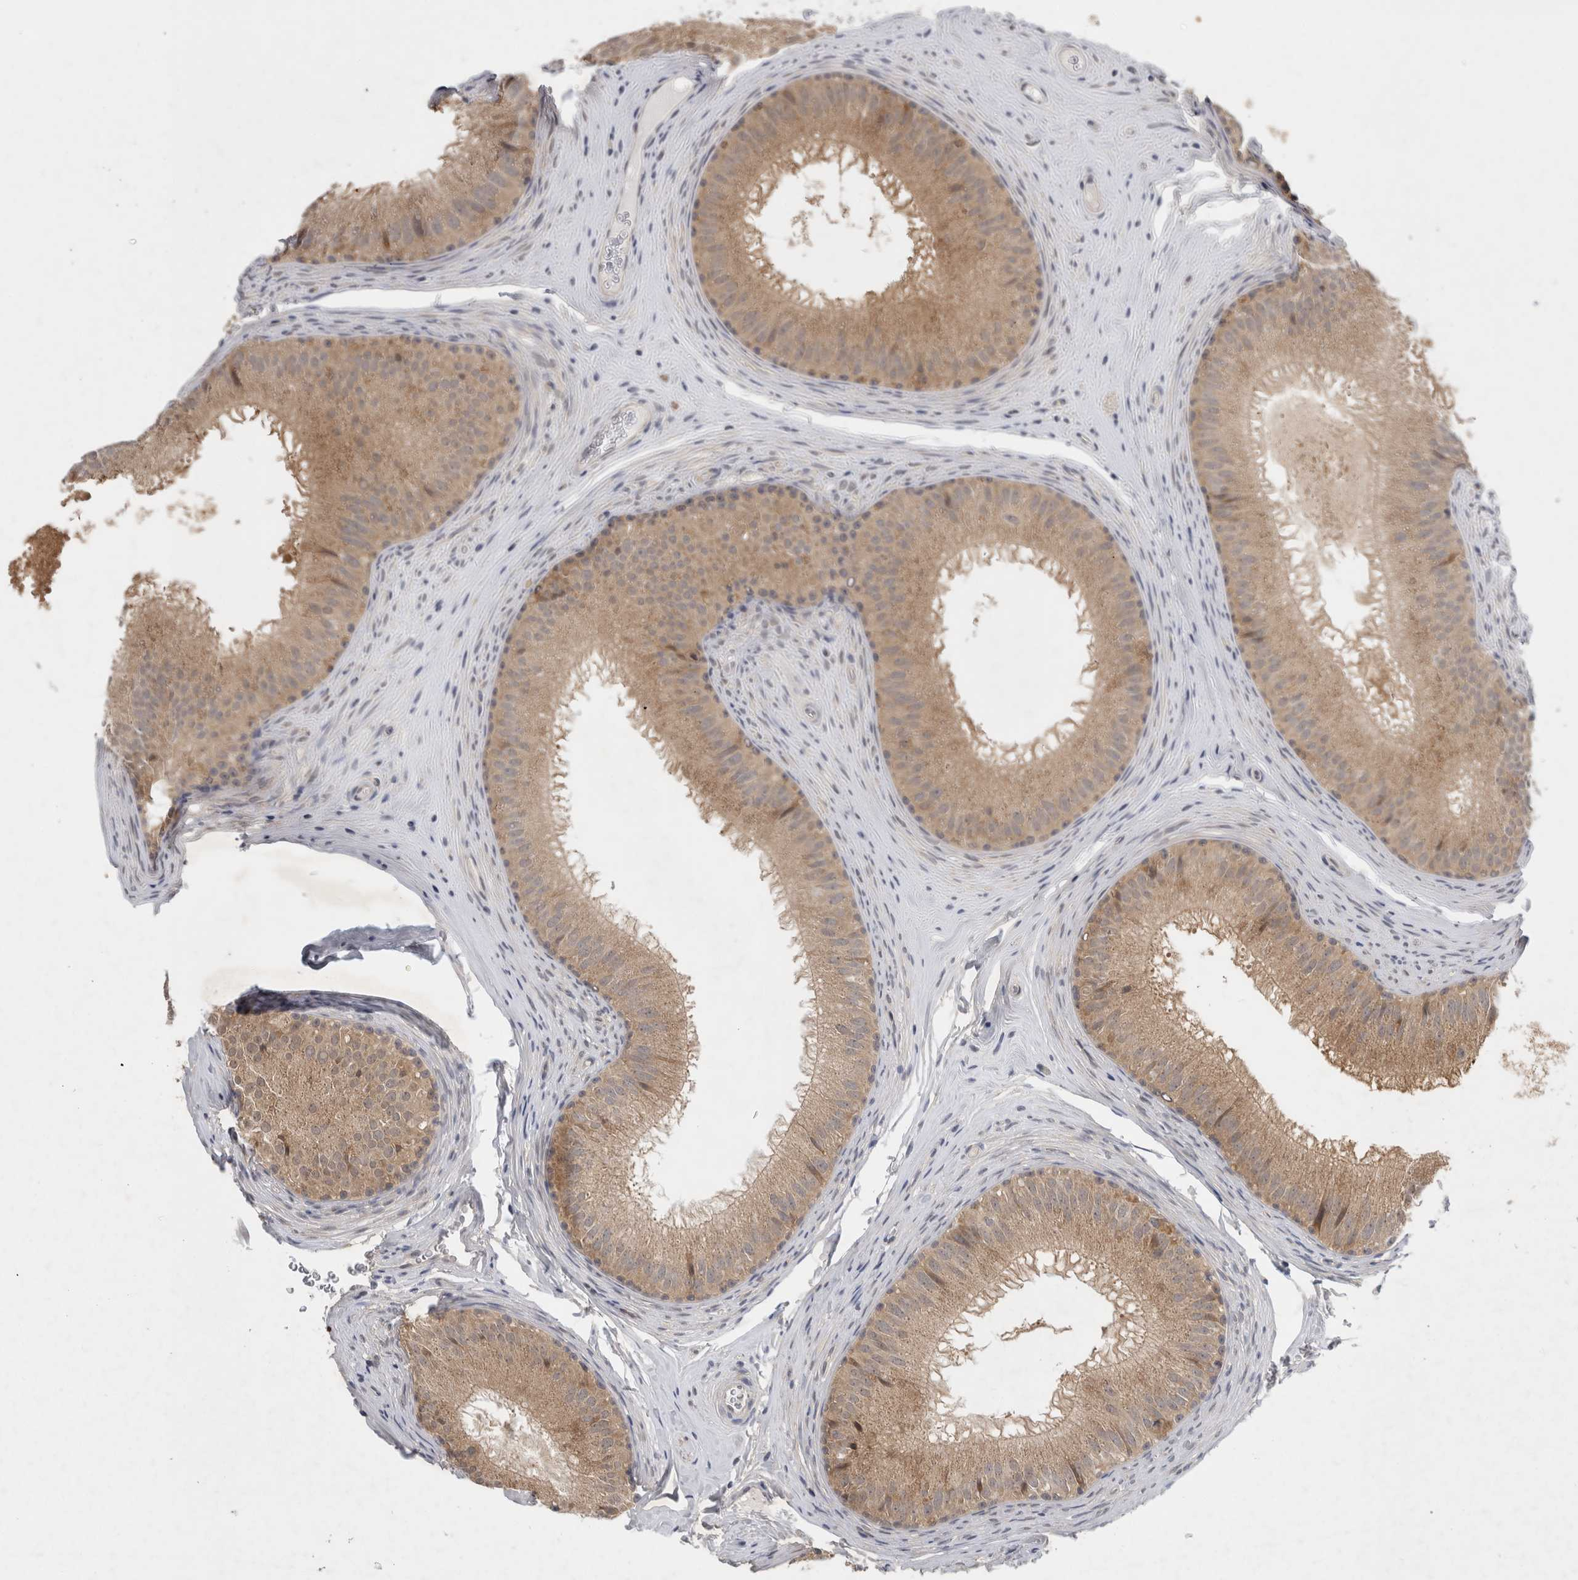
{"staining": {"intensity": "moderate", "quantity": ">75%", "location": "cytoplasmic/membranous"}, "tissue": "epididymis", "cell_type": "Glandular cells", "image_type": "normal", "snomed": [{"axis": "morphology", "description": "Normal tissue, NOS"}, {"axis": "topography", "description": "Epididymis"}], "caption": "Immunohistochemical staining of unremarkable epididymis exhibits >75% levels of moderate cytoplasmic/membranous protein staining in approximately >75% of glandular cells.", "gene": "AASDHPPT", "patient": {"sex": "male", "age": 32}}